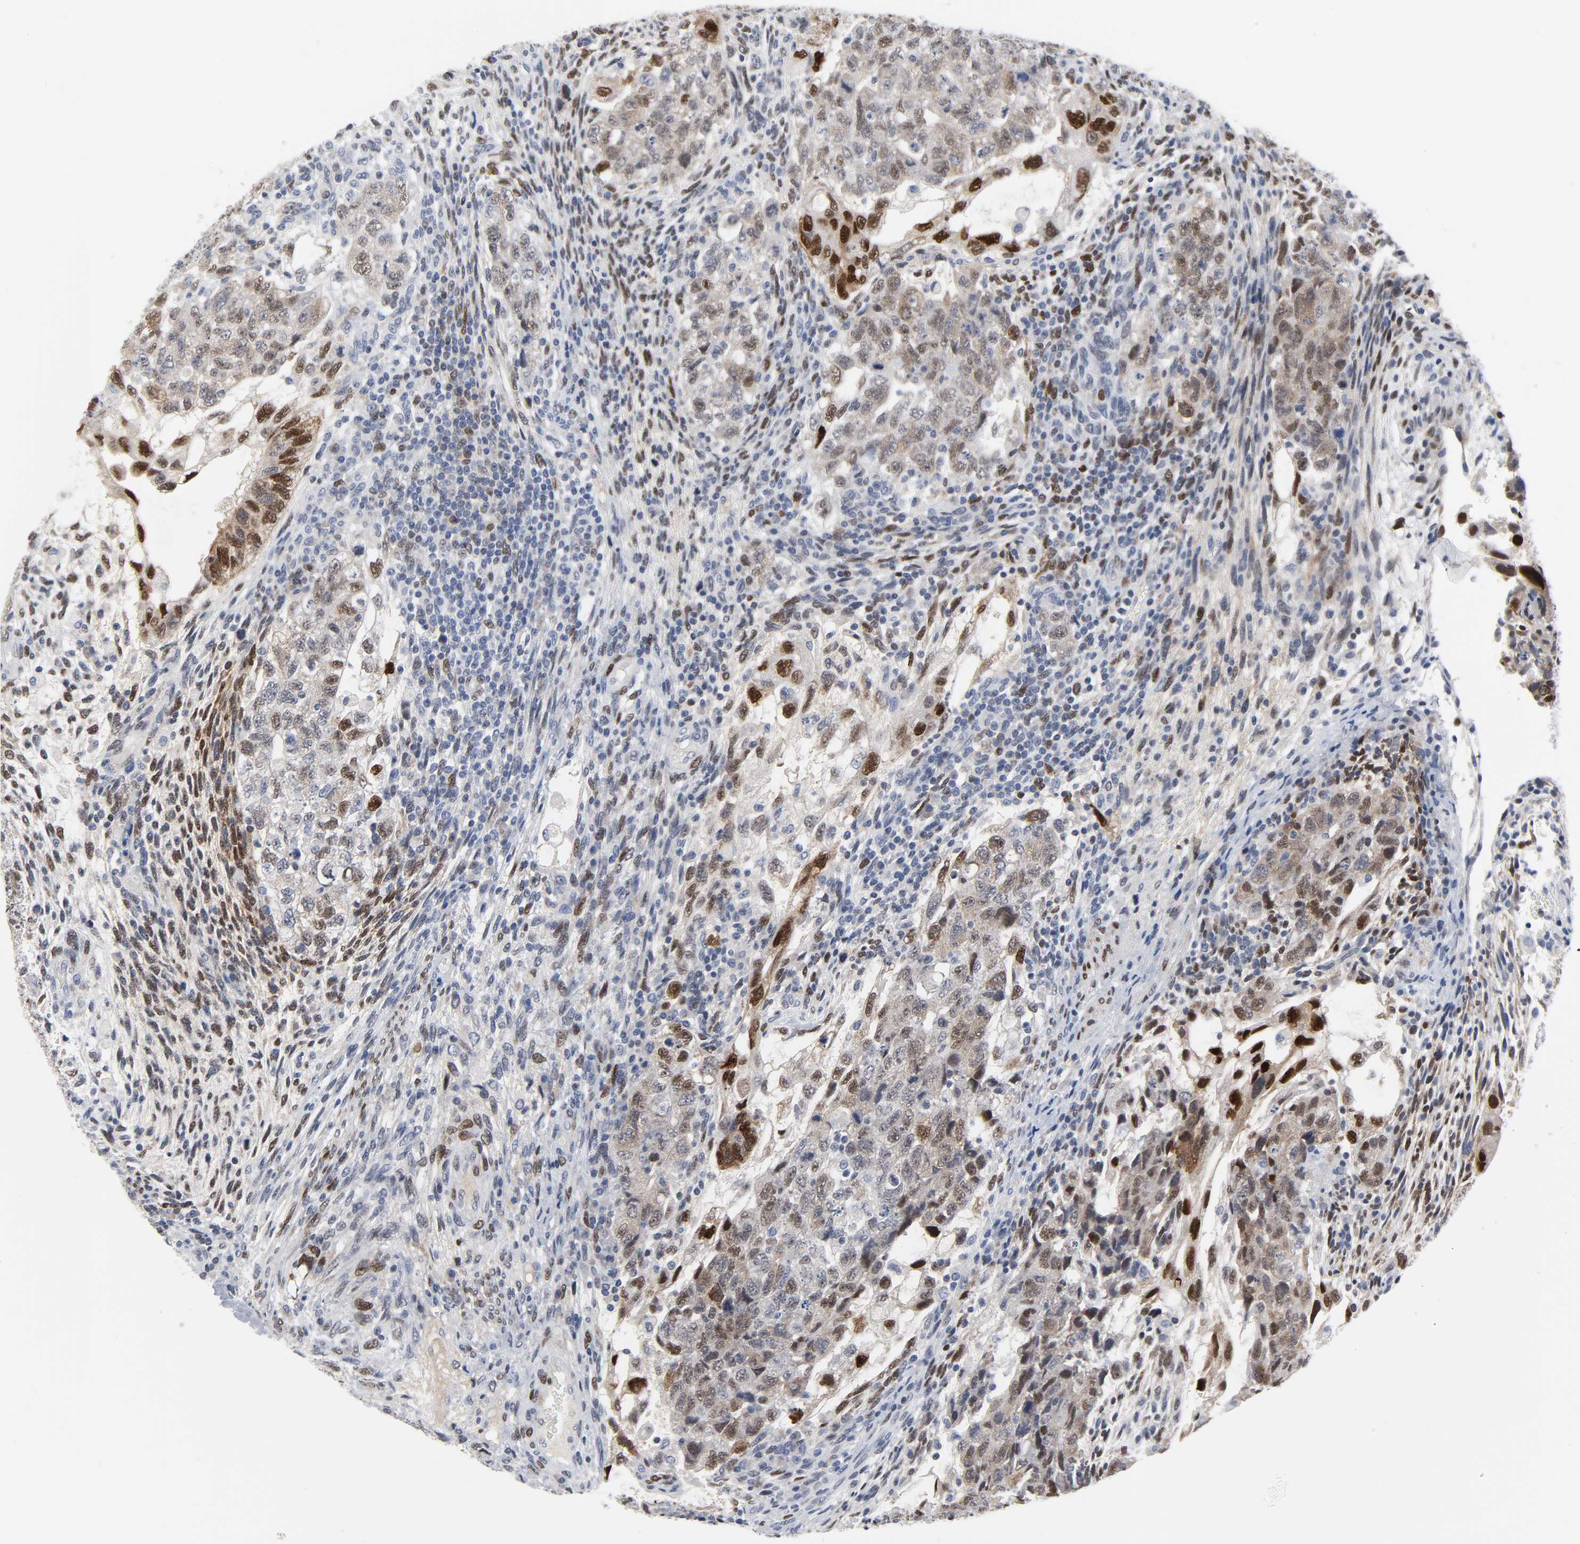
{"staining": {"intensity": "strong", "quantity": "25%-75%", "location": "cytoplasmic/membranous,nuclear"}, "tissue": "testis cancer", "cell_type": "Tumor cells", "image_type": "cancer", "snomed": [{"axis": "morphology", "description": "Normal tissue, NOS"}, {"axis": "morphology", "description": "Carcinoma, Embryonal, NOS"}, {"axis": "topography", "description": "Testis"}], "caption": "High-power microscopy captured an IHC histopathology image of testis cancer, revealing strong cytoplasmic/membranous and nuclear staining in approximately 25%-75% of tumor cells. (DAB (3,3'-diaminobenzidine) = brown stain, brightfield microscopy at high magnification).", "gene": "WEE1", "patient": {"sex": "male", "age": 36}}